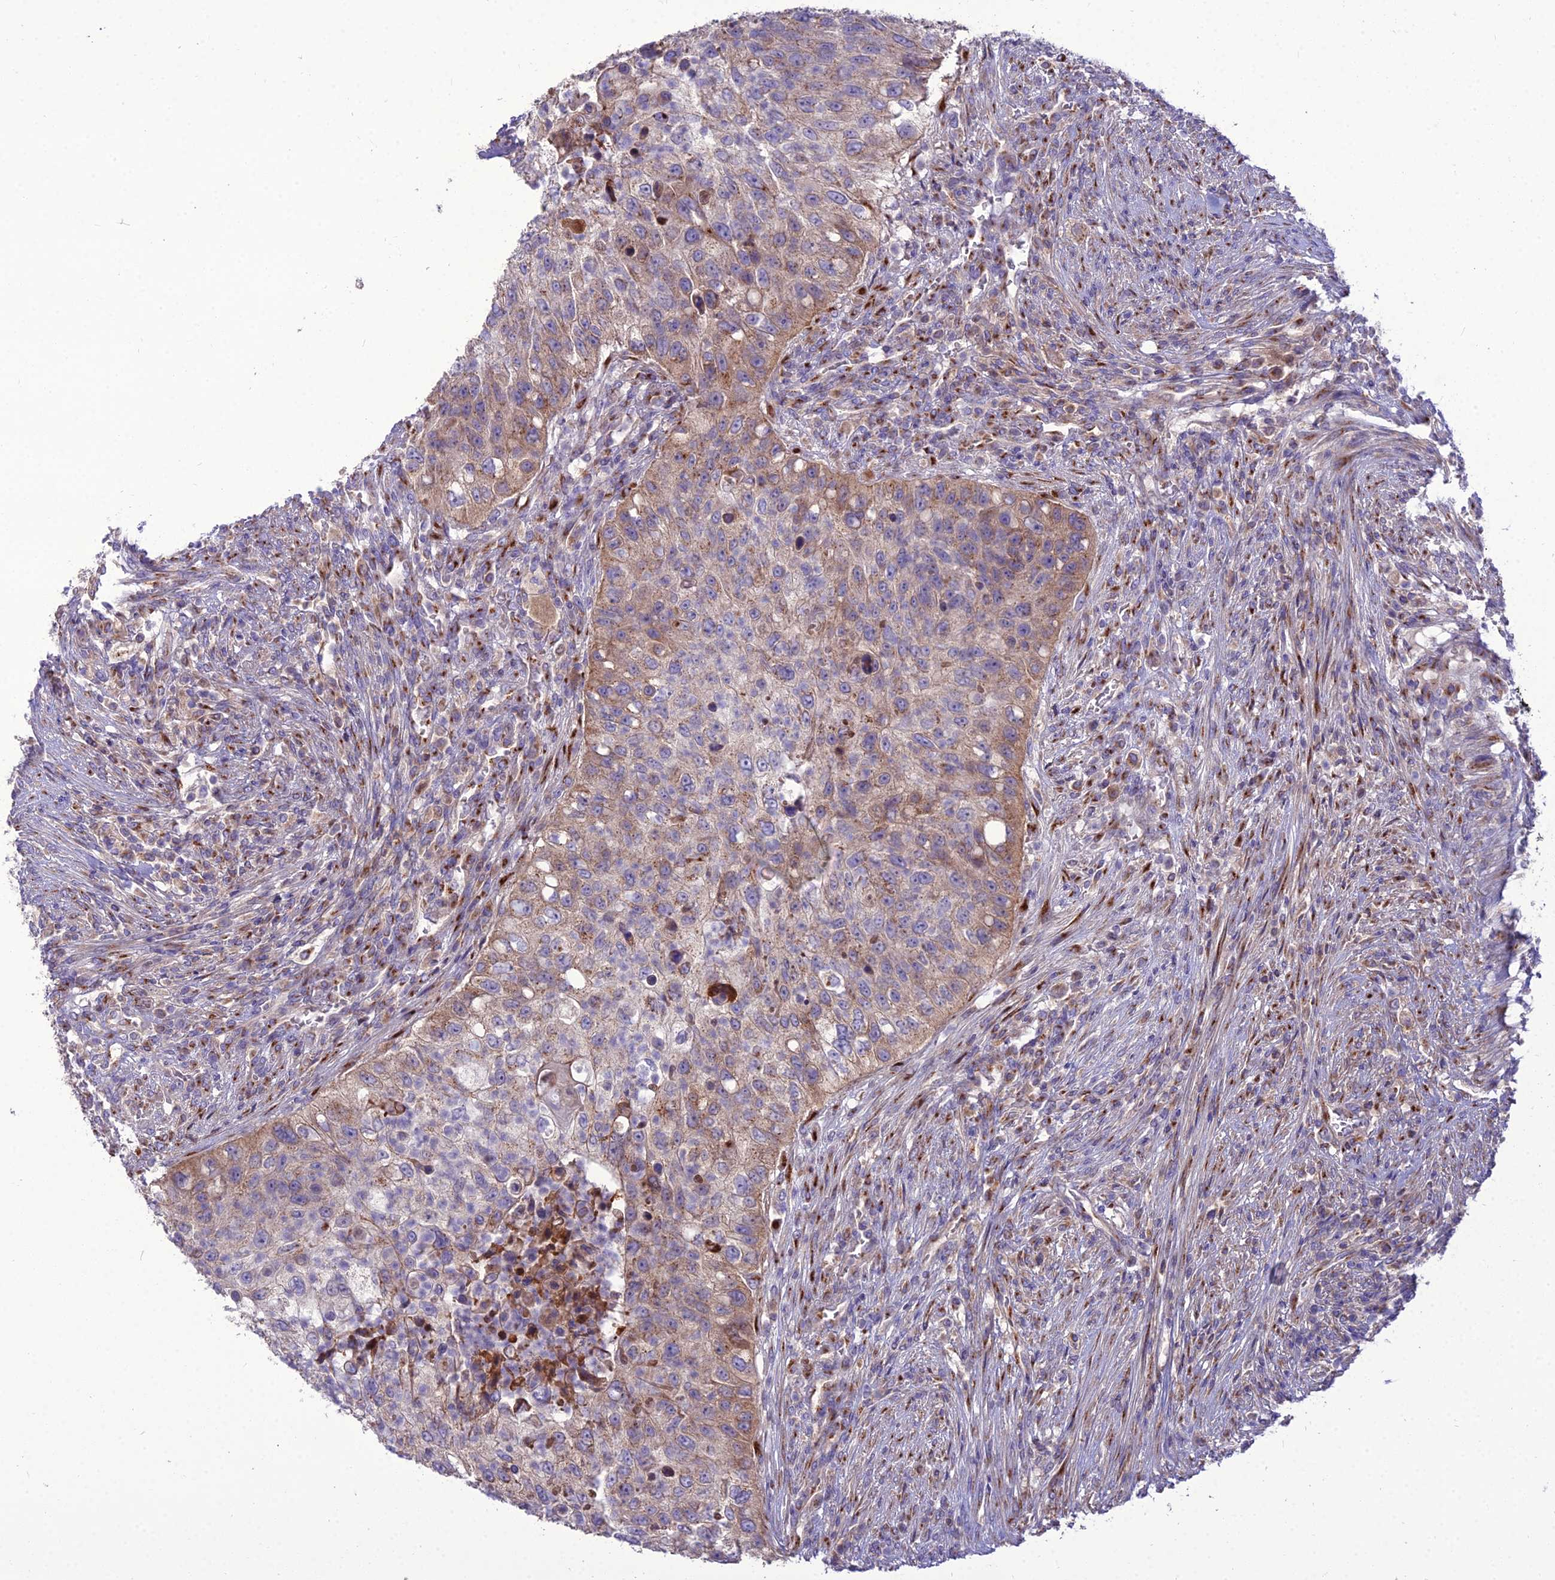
{"staining": {"intensity": "moderate", "quantity": "<25%", "location": "cytoplasmic/membranous"}, "tissue": "urothelial cancer", "cell_type": "Tumor cells", "image_type": "cancer", "snomed": [{"axis": "morphology", "description": "Urothelial carcinoma, High grade"}, {"axis": "topography", "description": "Urinary bladder"}], "caption": "Tumor cells show low levels of moderate cytoplasmic/membranous positivity in about <25% of cells in human urothelial cancer.", "gene": "SPRYD7", "patient": {"sex": "female", "age": 60}}